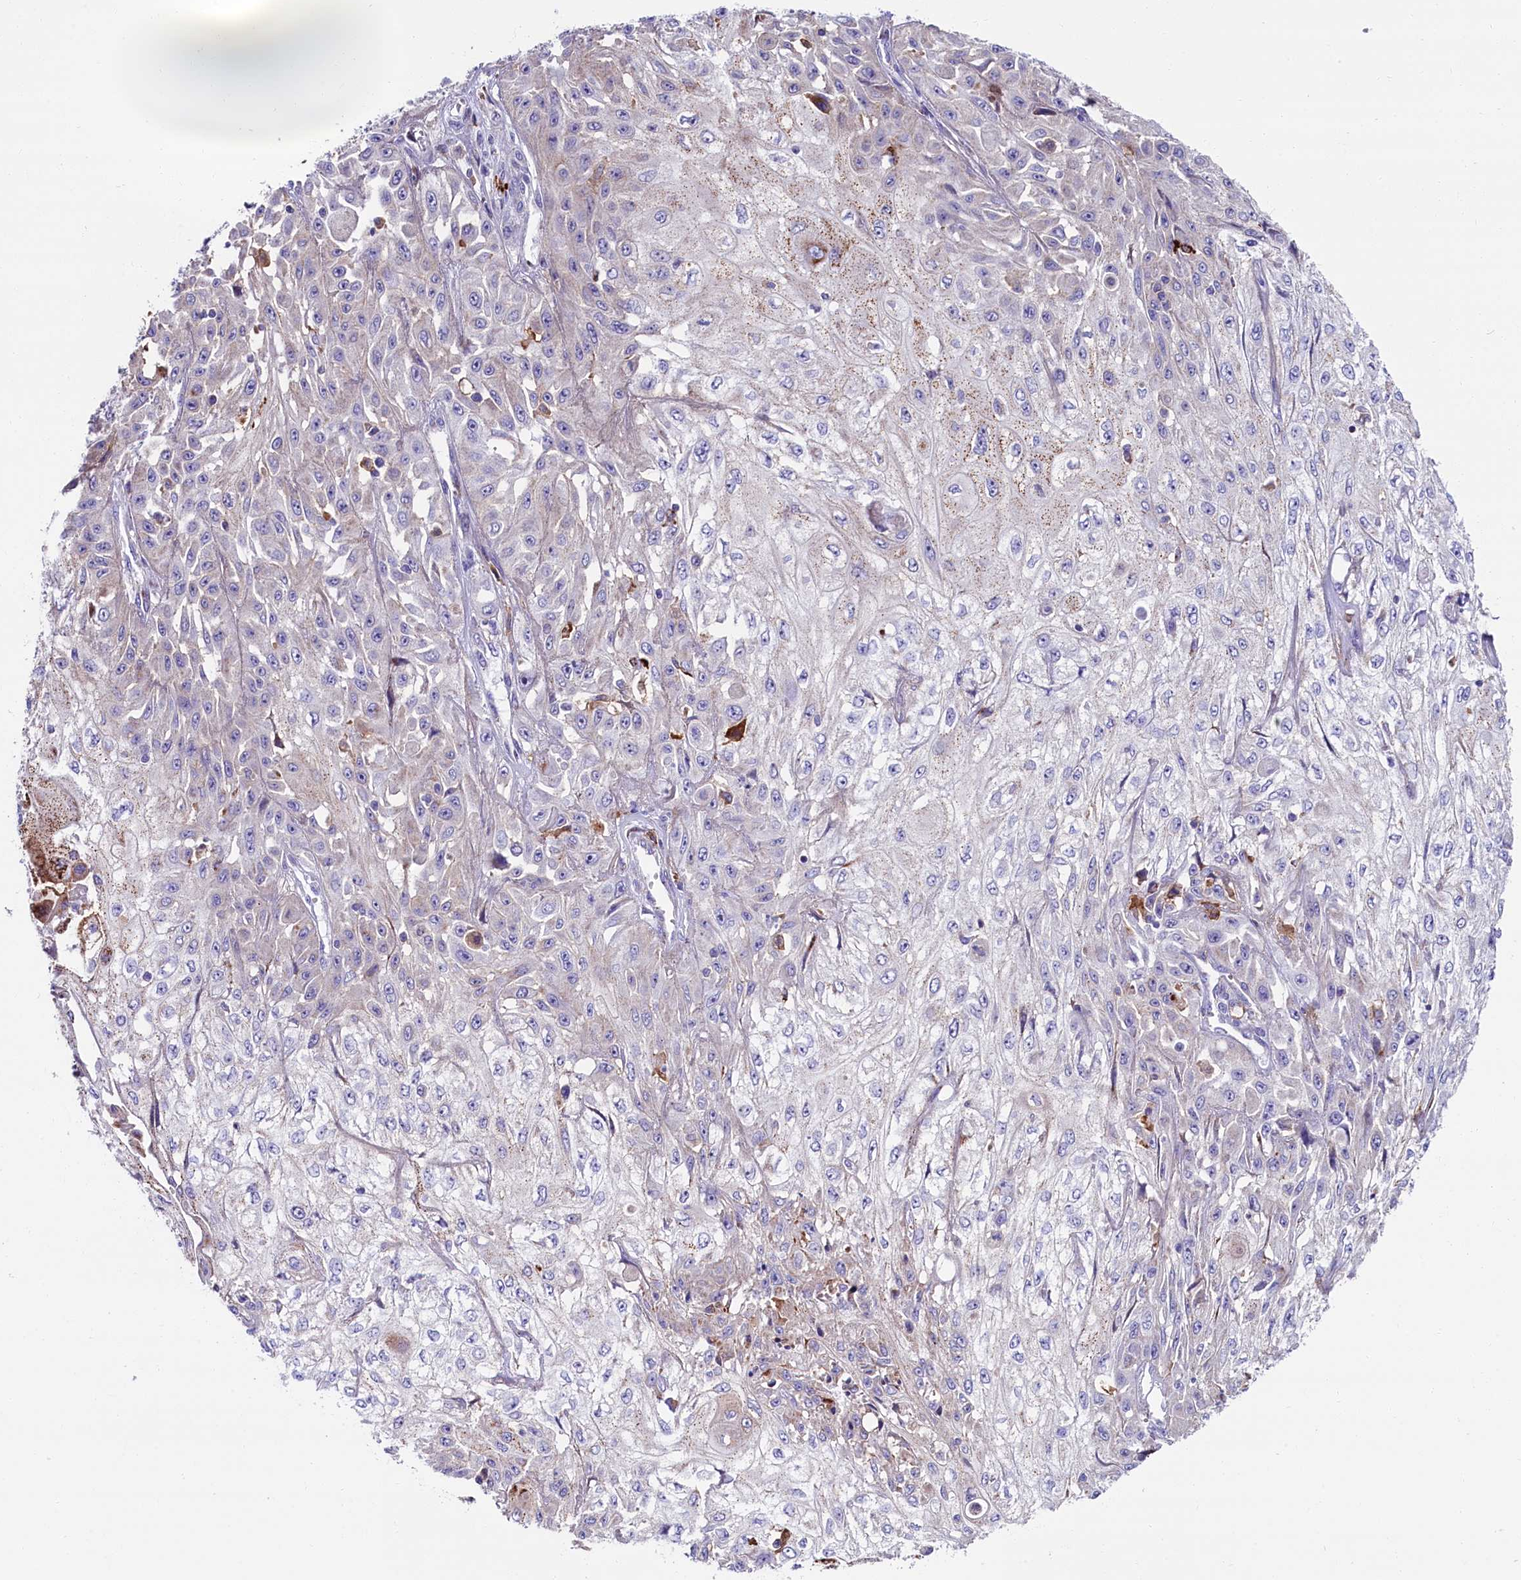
{"staining": {"intensity": "negative", "quantity": "none", "location": "none"}, "tissue": "skin cancer", "cell_type": "Tumor cells", "image_type": "cancer", "snomed": [{"axis": "morphology", "description": "Squamous cell carcinoma, NOS"}, {"axis": "morphology", "description": "Squamous cell carcinoma, metastatic, NOS"}, {"axis": "topography", "description": "Skin"}, {"axis": "topography", "description": "Lymph node"}], "caption": "Human metastatic squamous cell carcinoma (skin) stained for a protein using immunohistochemistry (IHC) demonstrates no positivity in tumor cells.", "gene": "IL20RA", "patient": {"sex": "male", "age": 75}}